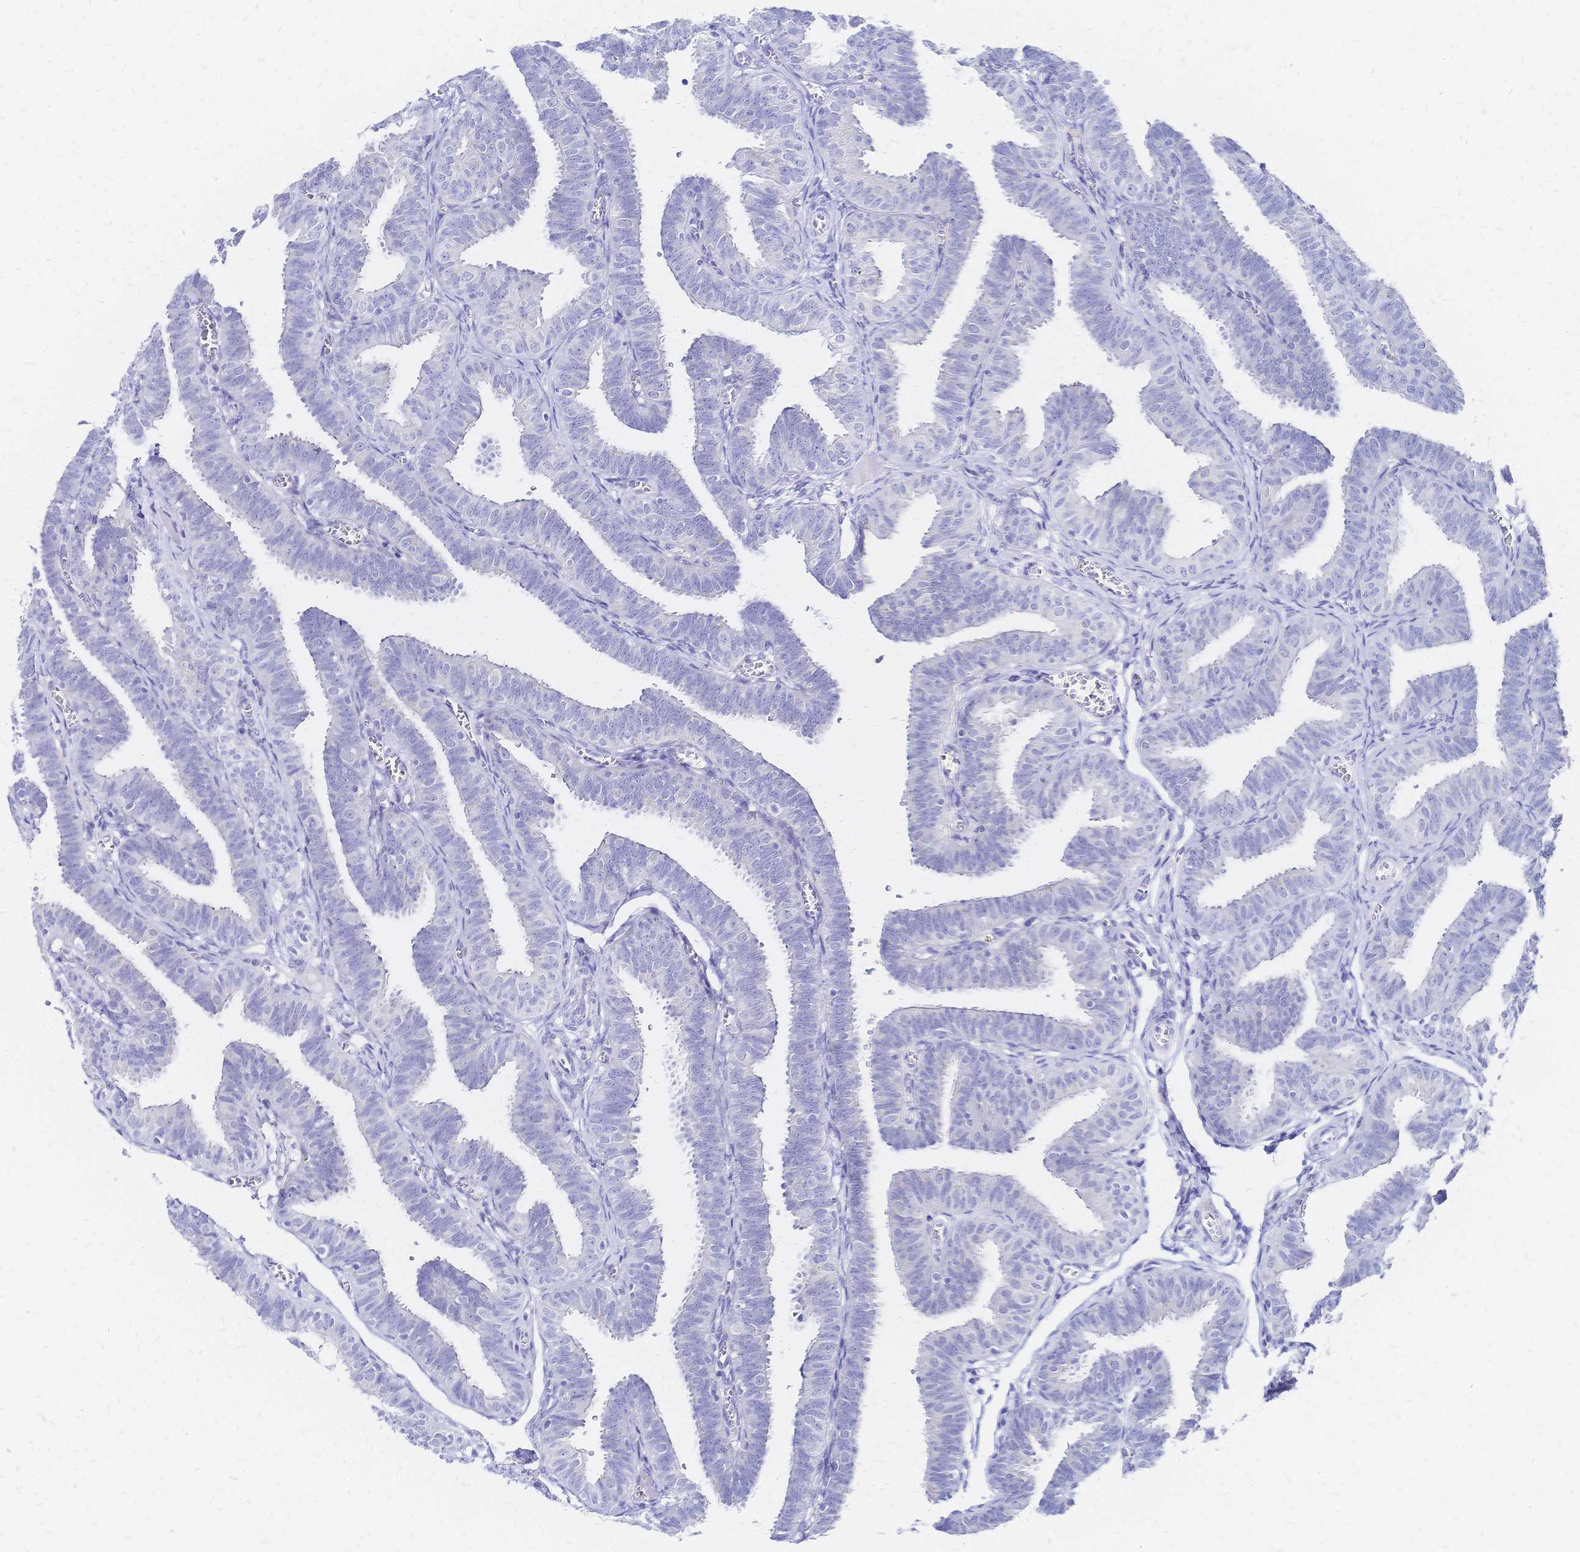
{"staining": {"intensity": "negative", "quantity": "none", "location": "none"}, "tissue": "fallopian tube", "cell_type": "Glandular cells", "image_type": "normal", "snomed": [{"axis": "morphology", "description": "Normal tissue, NOS"}, {"axis": "topography", "description": "Fallopian tube"}], "caption": "Fallopian tube stained for a protein using immunohistochemistry reveals no expression glandular cells.", "gene": "SLC5A1", "patient": {"sex": "female", "age": 25}}